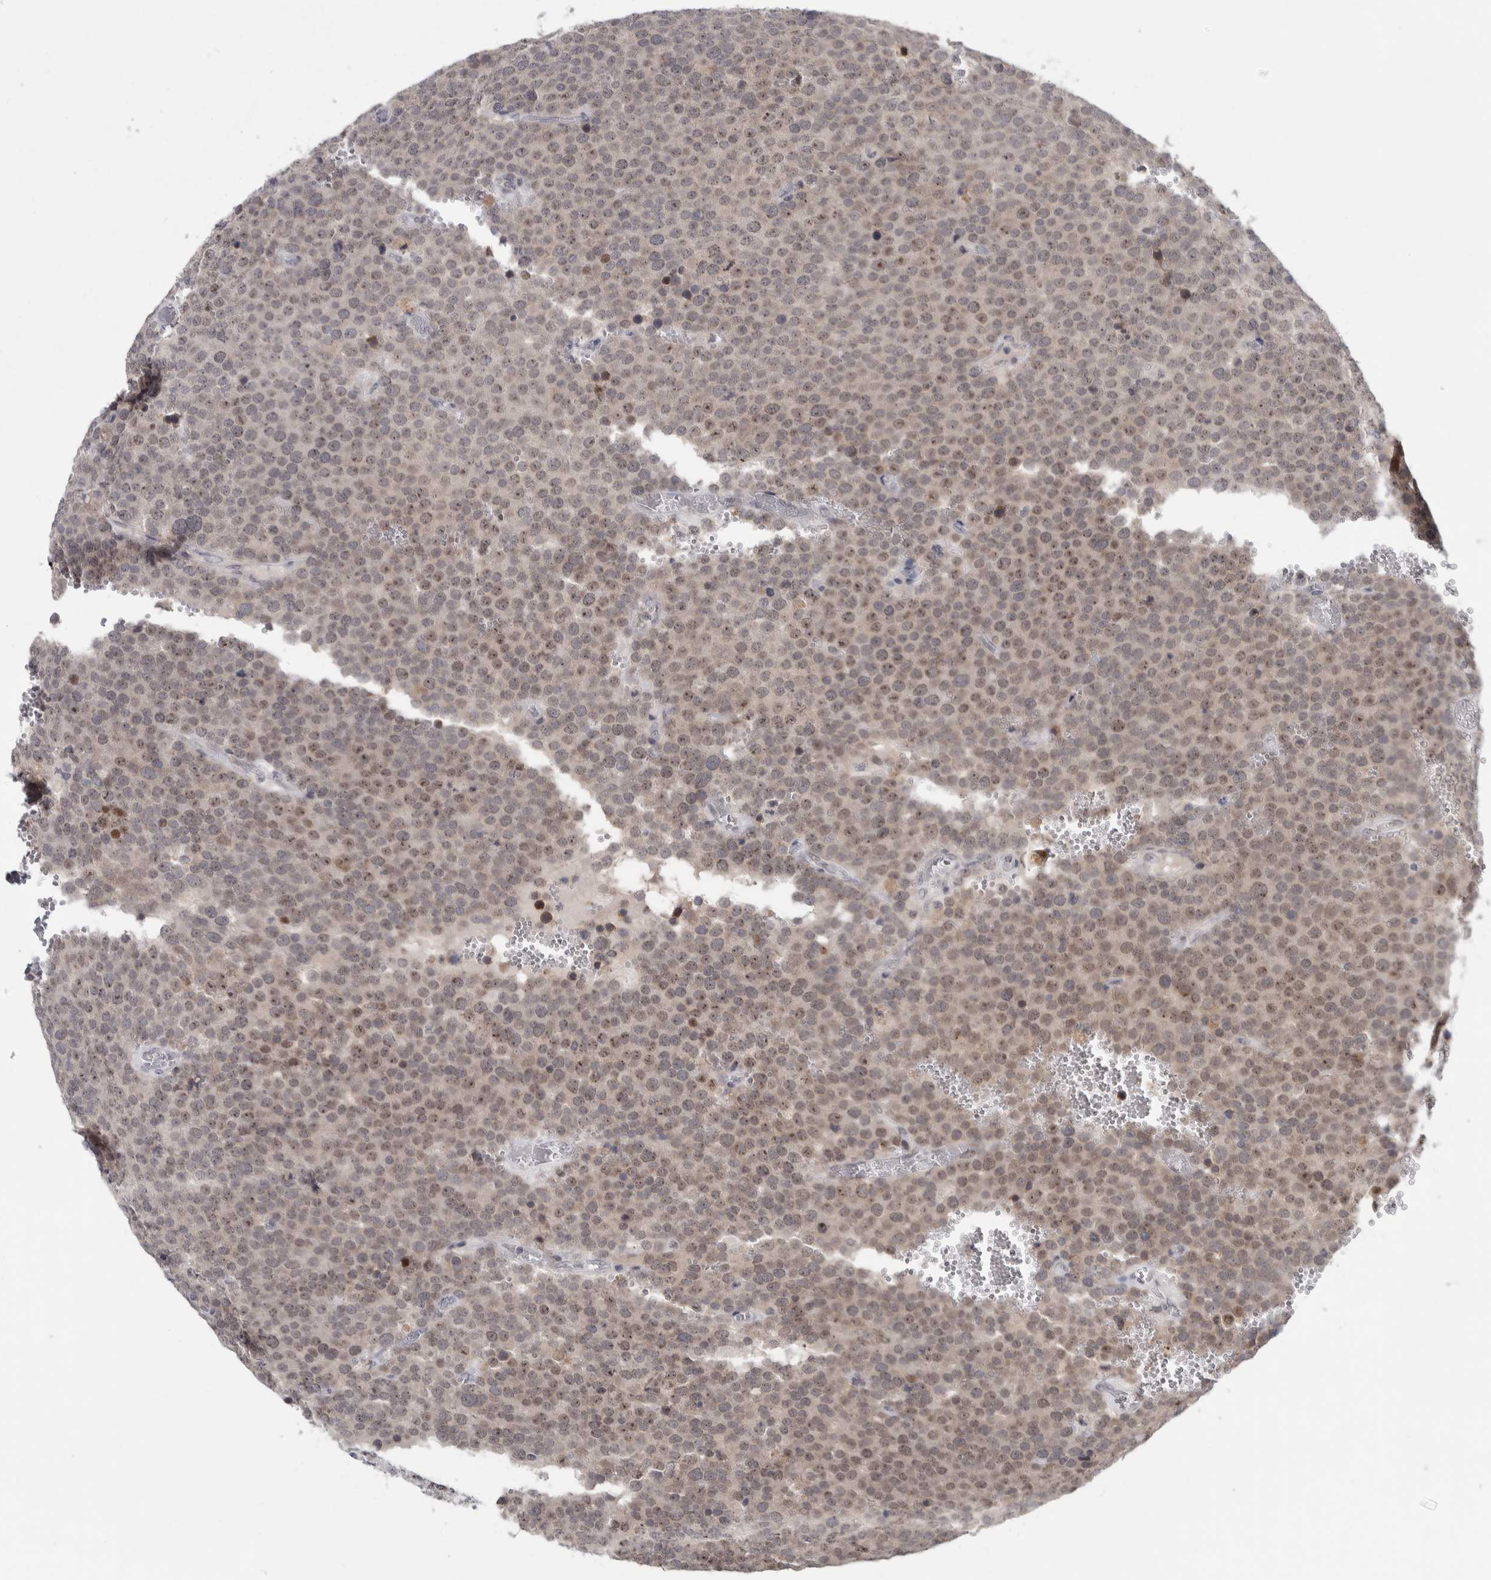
{"staining": {"intensity": "weak", "quantity": ">75%", "location": "nuclear"}, "tissue": "testis cancer", "cell_type": "Tumor cells", "image_type": "cancer", "snomed": [{"axis": "morphology", "description": "Normal tissue, NOS"}, {"axis": "morphology", "description": "Seminoma, NOS"}, {"axis": "topography", "description": "Testis"}], "caption": "Protein analysis of testis cancer tissue reveals weak nuclear positivity in approximately >75% of tumor cells. (DAB = brown stain, brightfield microscopy at high magnification).", "gene": "ASPN", "patient": {"sex": "male", "age": 71}}